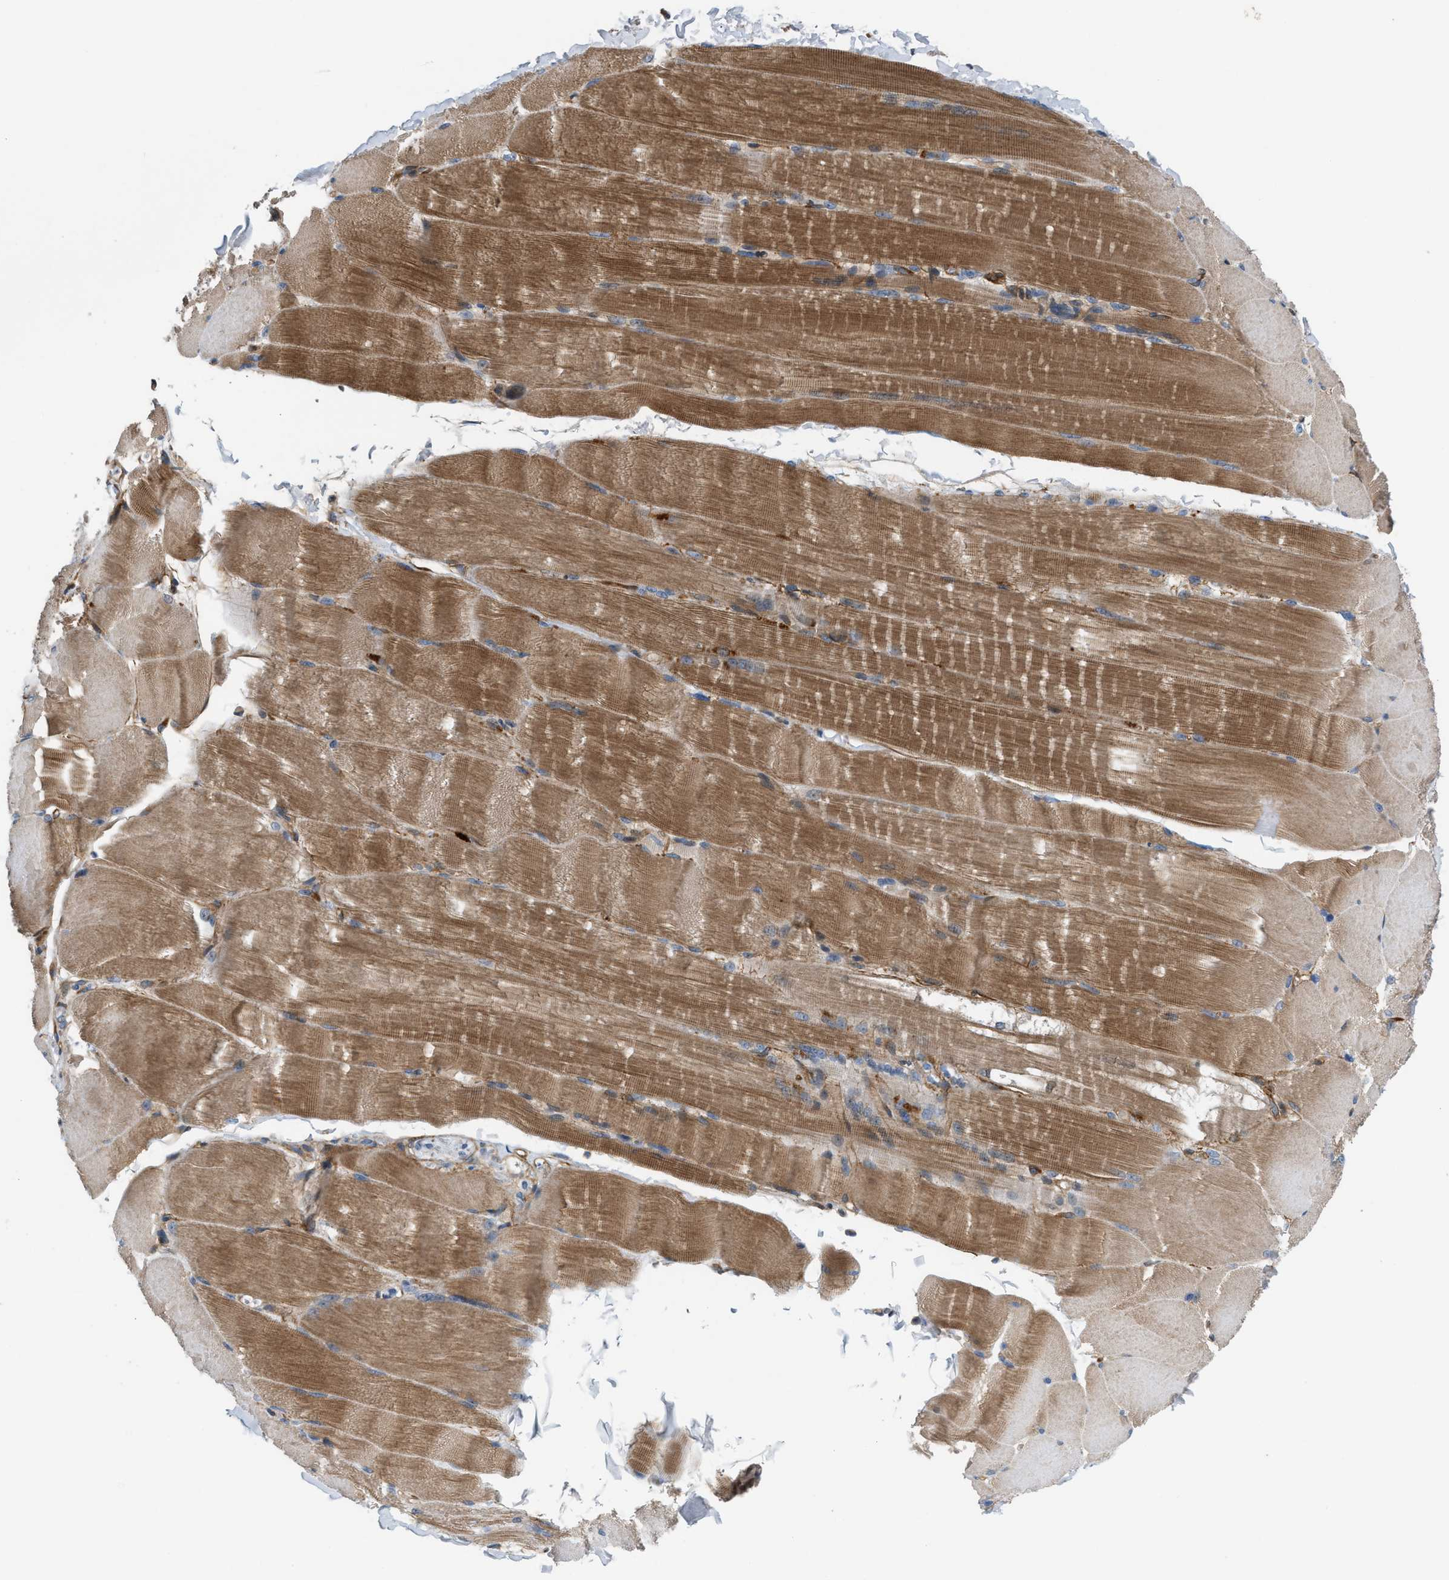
{"staining": {"intensity": "moderate", "quantity": ">75%", "location": "cytoplasmic/membranous"}, "tissue": "skeletal muscle", "cell_type": "Myocytes", "image_type": "normal", "snomed": [{"axis": "morphology", "description": "Normal tissue, NOS"}, {"axis": "topography", "description": "Skin"}, {"axis": "topography", "description": "Skeletal muscle"}], "caption": "Immunohistochemical staining of normal human skeletal muscle shows moderate cytoplasmic/membranous protein staining in approximately >75% of myocytes.", "gene": "CYB5D1", "patient": {"sex": "male", "age": 83}}